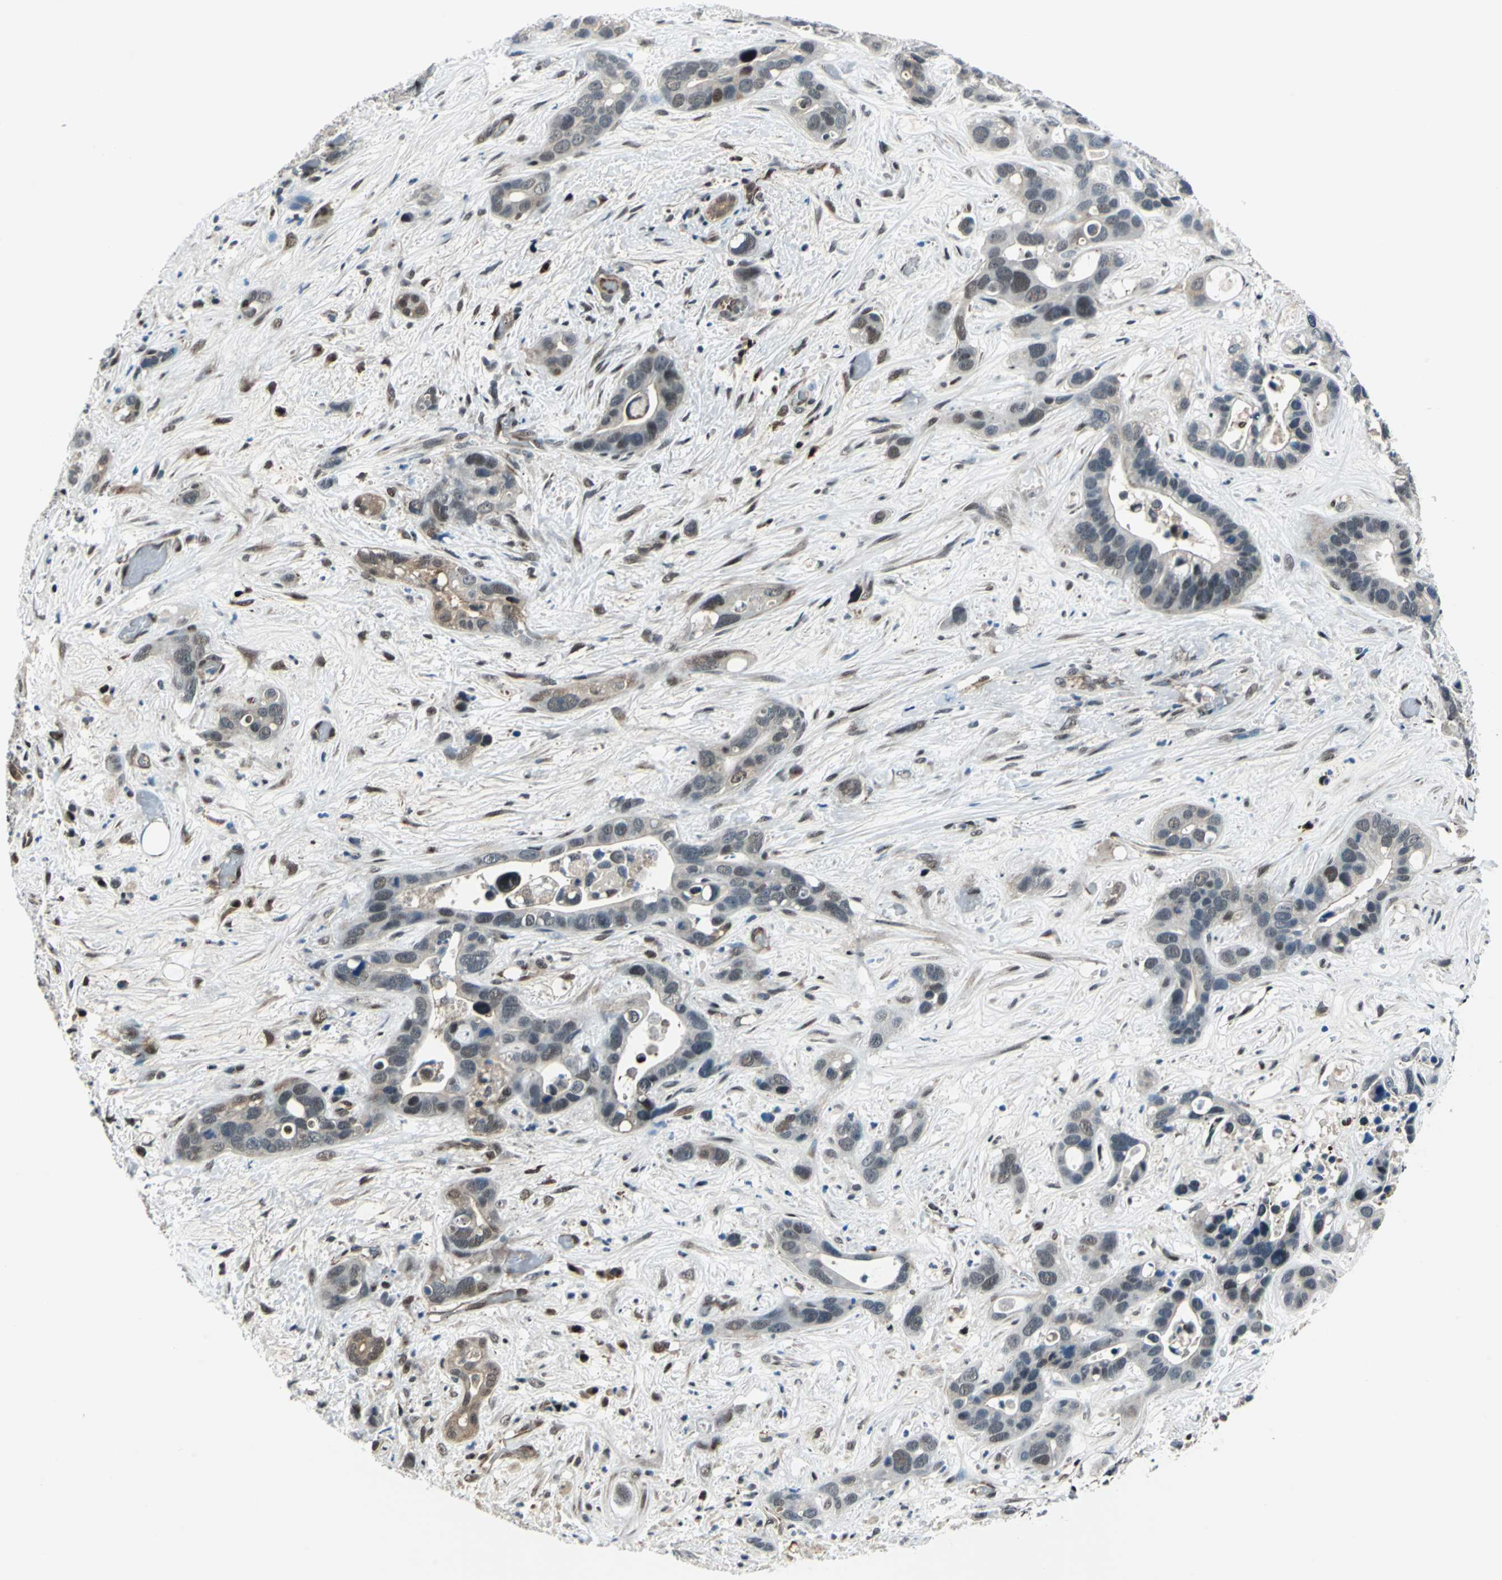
{"staining": {"intensity": "weak", "quantity": "<25%", "location": "cytoplasmic/membranous,nuclear"}, "tissue": "liver cancer", "cell_type": "Tumor cells", "image_type": "cancer", "snomed": [{"axis": "morphology", "description": "Cholangiocarcinoma"}, {"axis": "topography", "description": "Liver"}], "caption": "Immunohistochemistry image of neoplastic tissue: human liver cholangiocarcinoma stained with DAB (3,3'-diaminobenzidine) displays no significant protein staining in tumor cells.", "gene": "POLR3K", "patient": {"sex": "female", "age": 65}}